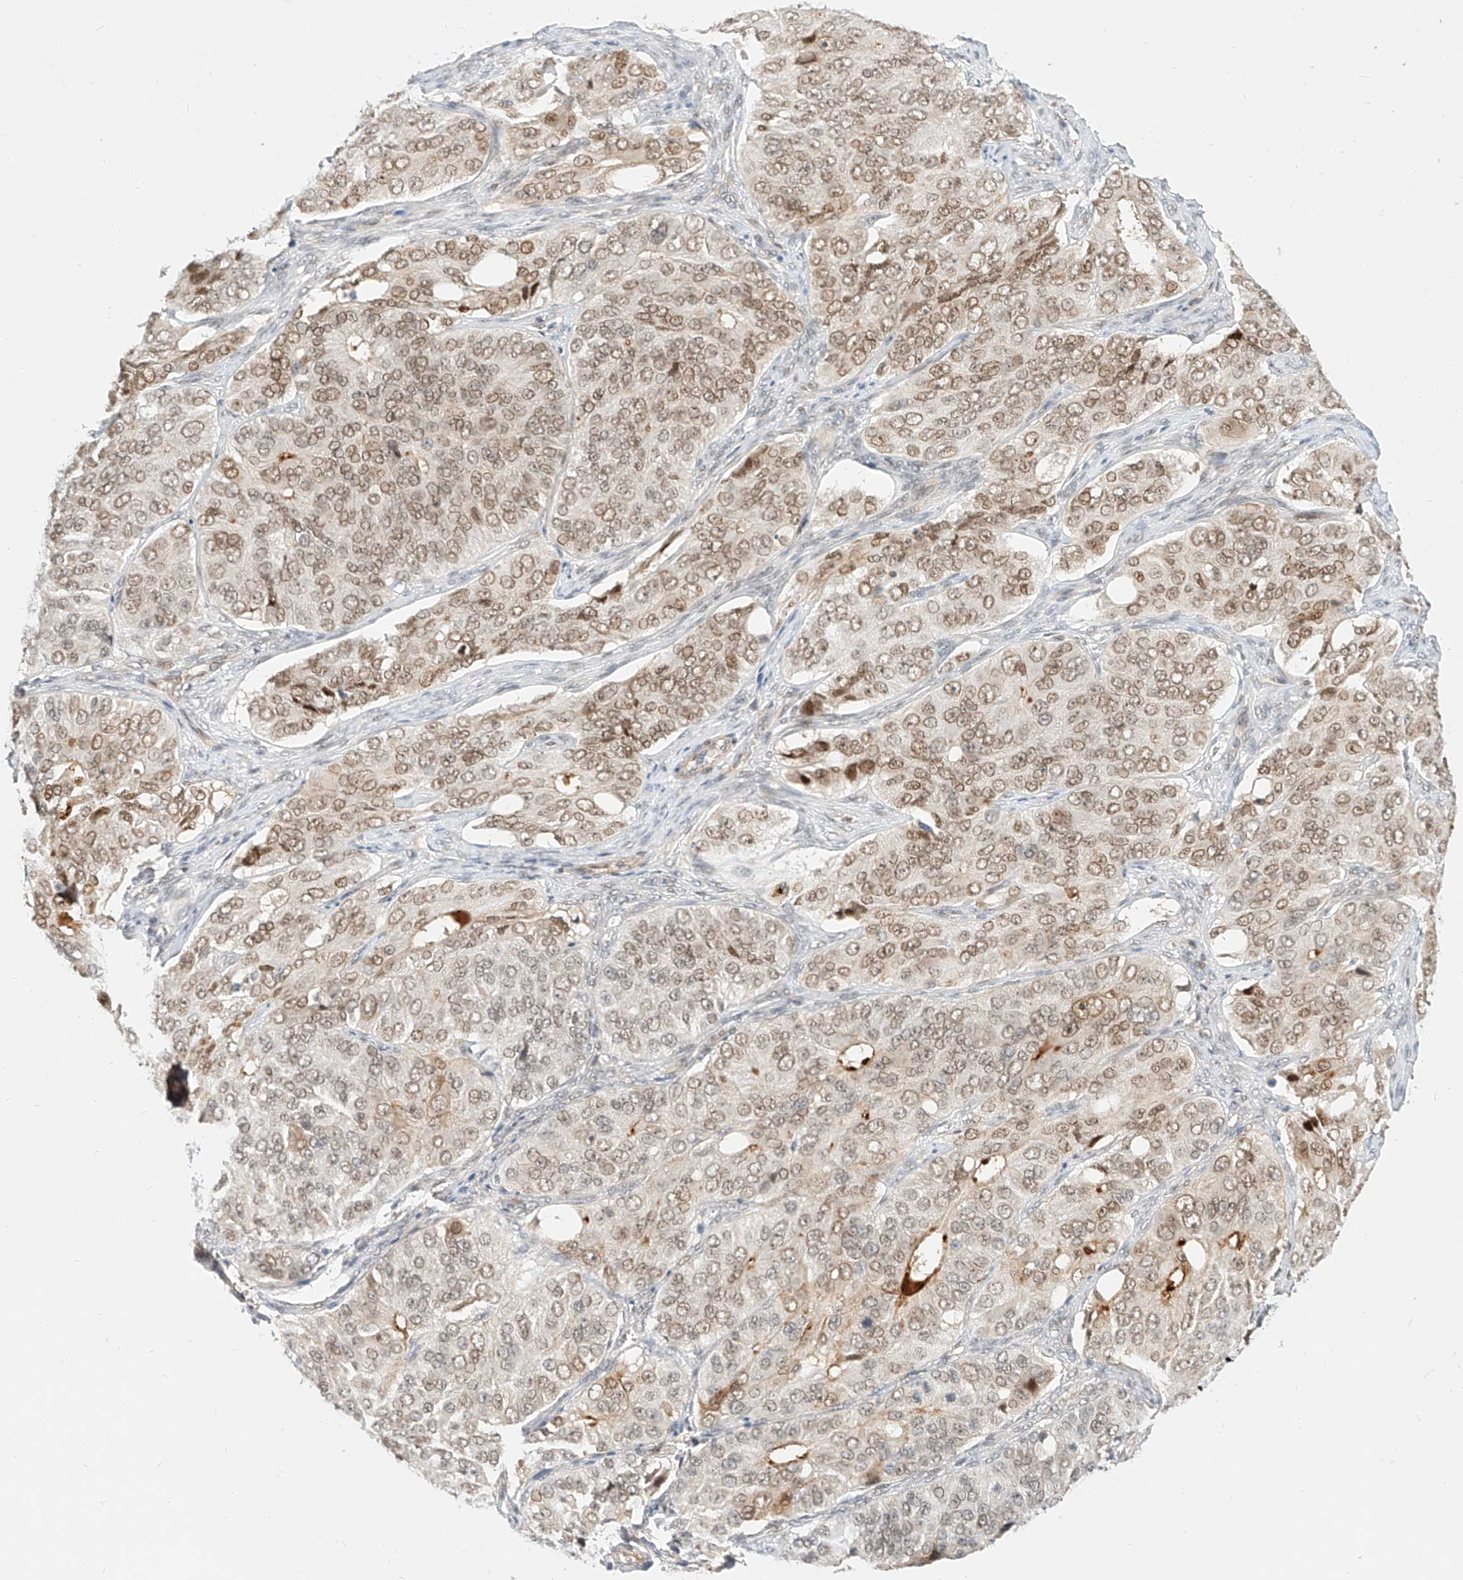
{"staining": {"intensity": "moderate", "quantity": ">75%", "location": "nuclear"}, "tissue": "ovarian cancer", "cell_type": "Tumor cells", "image_type": "cancer", "snomed": [{"axis": "morphology", "description": "Carcinoma, endometroid"}, {"axis": "topography", "description": "Ovary"}], "caption": "Immunohistochemical staining of human endometroid carcinoma (ovarian) exhibits medium levels of moderate nuclear expression in approximately >75% of tumor cells.", "gene": "CBX8", "patient": {"sex": "female", "age": 51}}